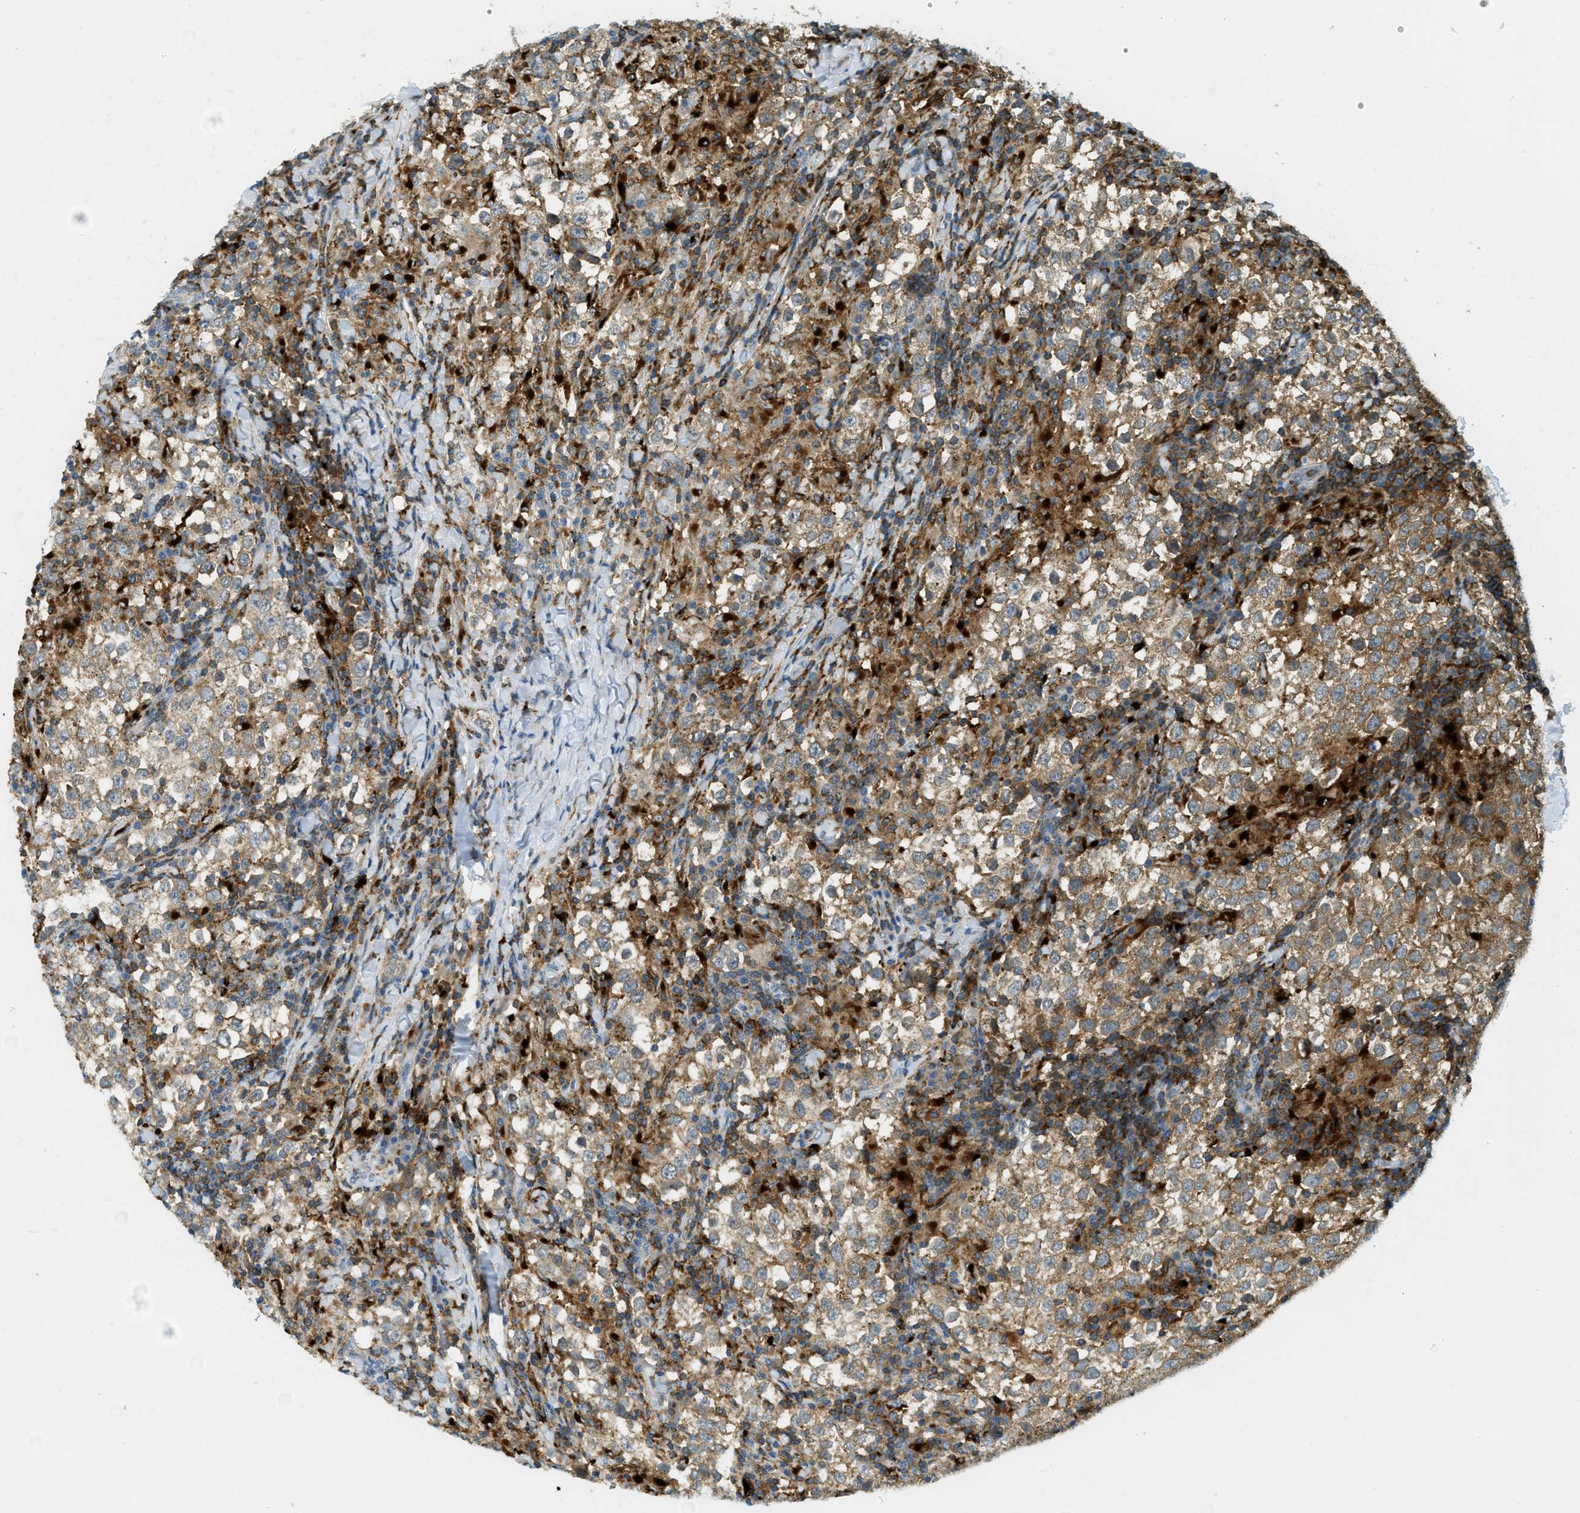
{"staining": {"intensity": "moderate", "quantity": ">75%", "location": "cytoplasmic/membranous"}, "tissue": "testis cancer", "cell_type": "Tumor cells", "image_type": "cancer", "snomed": [{"axis": "morphology", "description": "Seminoma, NOS"}, {"axis": "morphology", "description": "Carcinoma, Embryonal, NOS"}, {"axis": "topography", "description": "Testis"}], "caption": "Moderate cytoplasmic/membranous expression for a protein is appreciated in approximately >75% of tumor cells of testis embryonal carcinoma using IHC.", "gene": "PLBD2", "patient": {"sex": "male", "age": 36}}